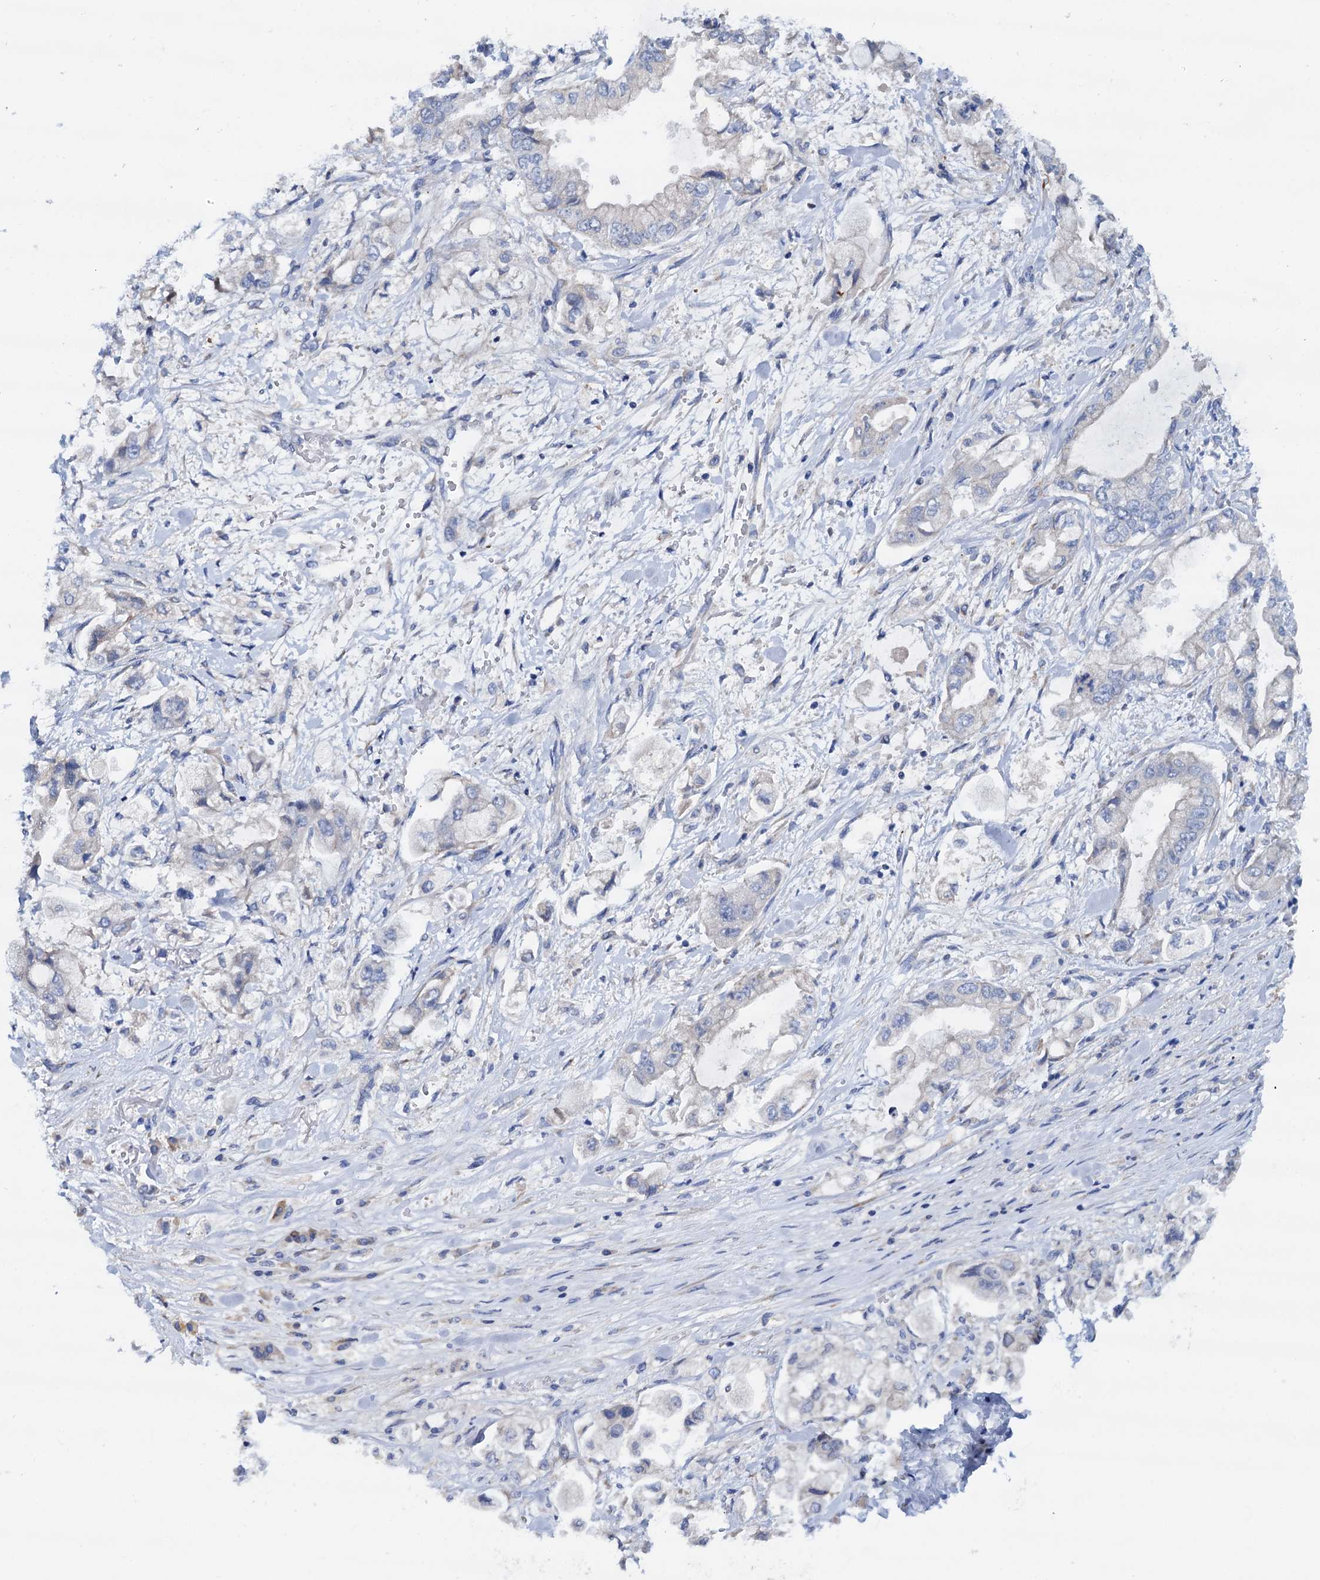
{"staining": {"intensity": "negative", "quantity": "none", "location": "none"}, "tissue": "stomach cancer", "cell_type": "Tumor cells", "image_type": "cancer", "snomed": [{"axis": "morphology", "description": "Adenocarcinoma, NOS"}, {"axis": "topography", "description": "Stomach"}], "caption": "A high-resolution histopathology image shows immunohistochemistry staining of stomach cancer, which demonstrates no significant positivity in tumor cells.", "gene": "RASSF9", "patient": {"sex": "male", "age": 62}}